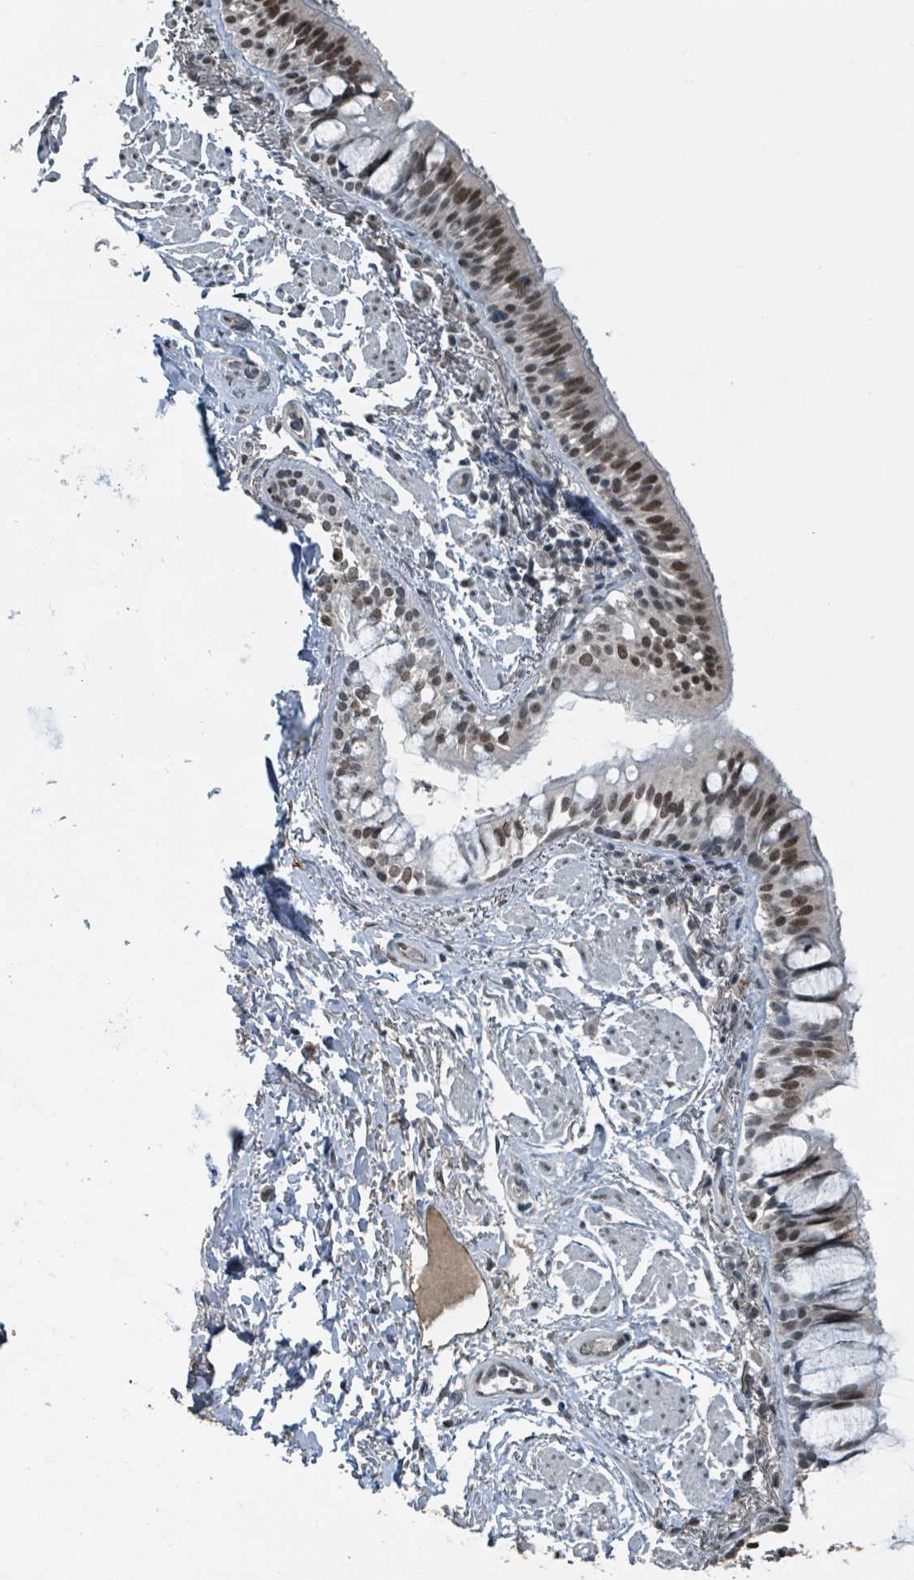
{"staining": {"intensity": "moderate", "quantity": ">75%", "location": "nuclear"}, "tissue": "bronchus", "cell_type": "Respiratory epithelial cells", "image_type": "normal", "snomed": [{"axis": "morphology", "description": "Normal tissue, NOS"}, {"axis": "topography", "description": "Bronchus"}], "caption": "Immunohistochemistry (IHC) (DAB (3,3'-diaminobenzidine)) staining of normal human bronchus demonstrates moderate nuclear protein positivity in approximately >75% of respiratory epithelial cells. (brown staining indicates protein expression, while blue staining denotes nuclei).", "gene": "PHIP", "patient": {"sex": "male", "age": 70}}